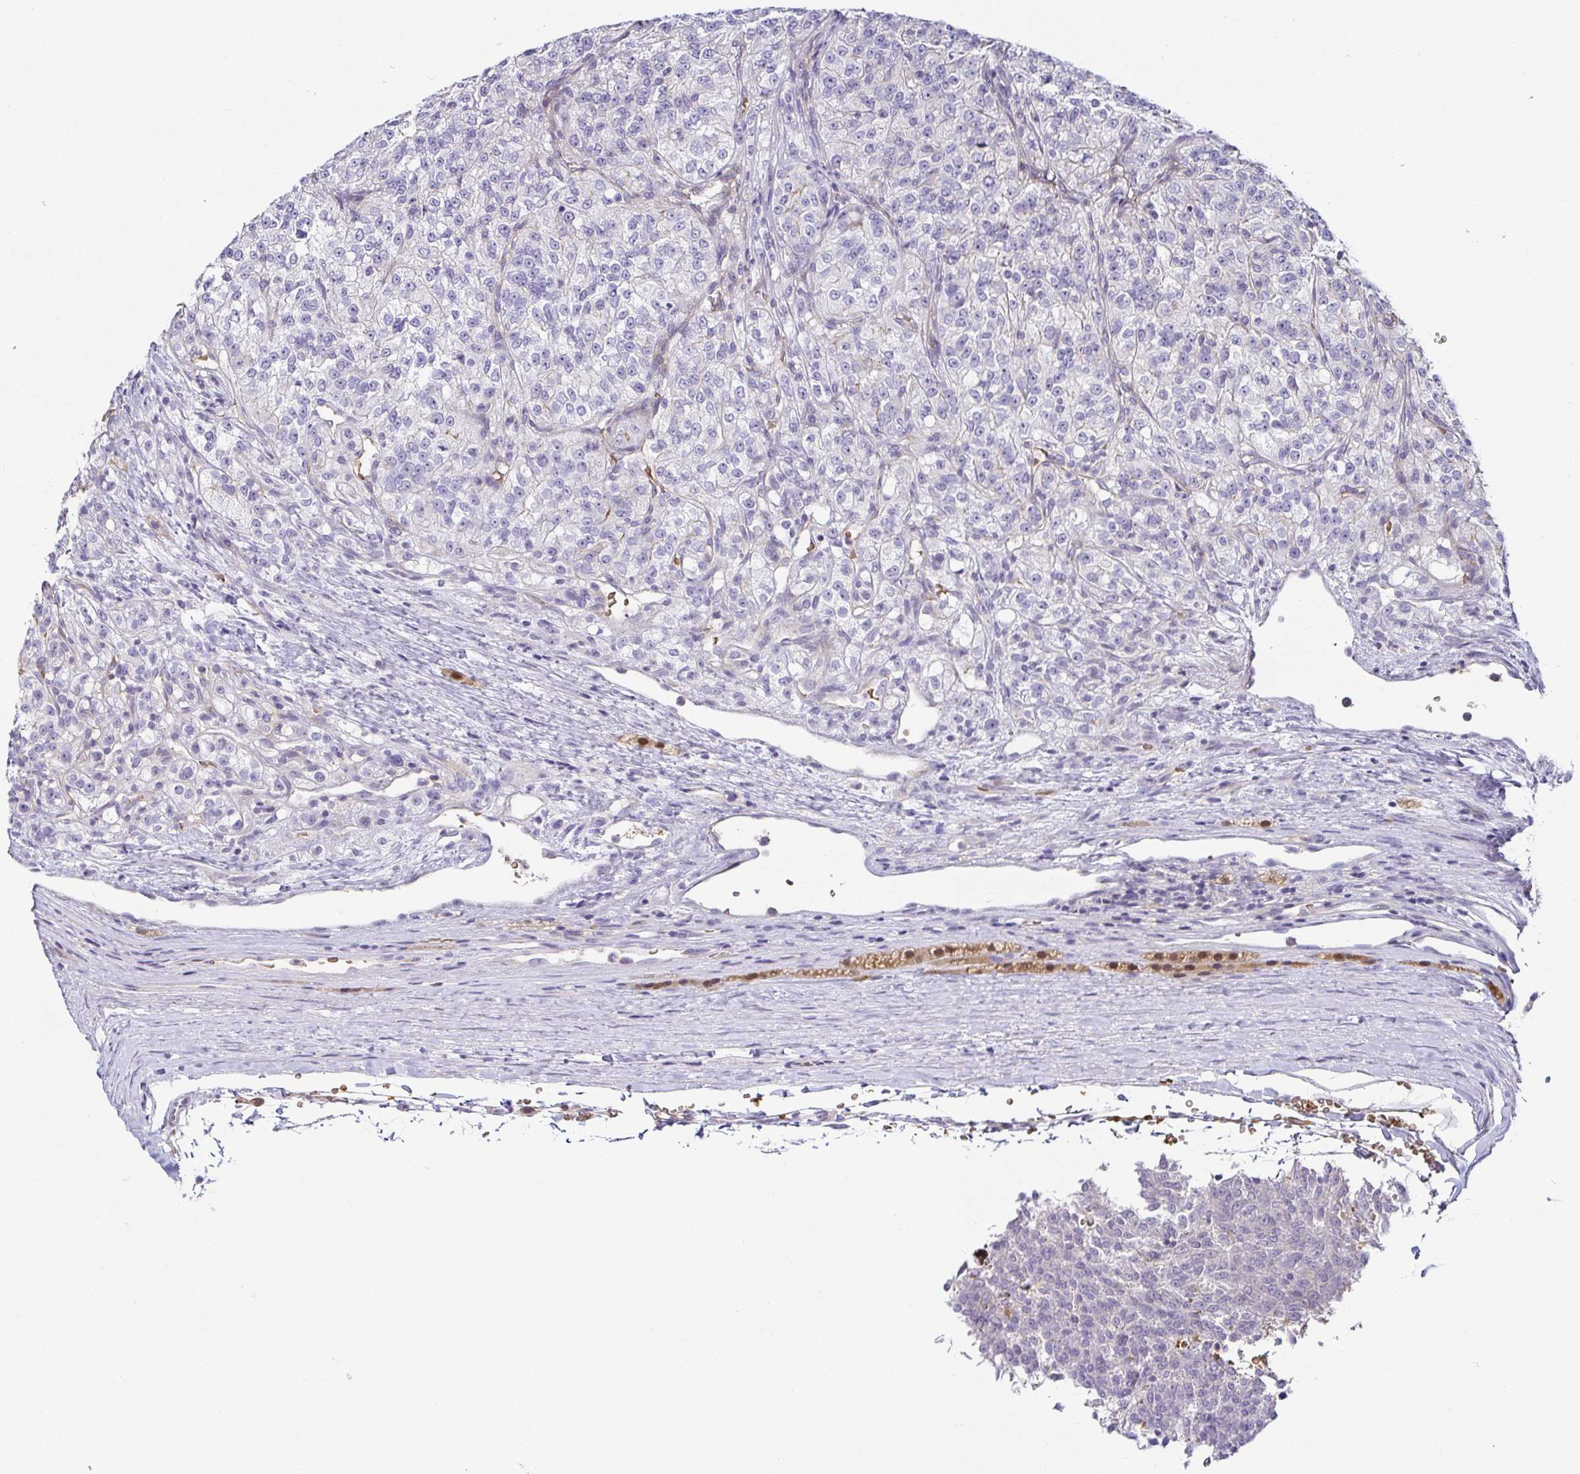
{"staining": {"intensity": "negative", "quantity": "none", "location": "none"}, "tissue": "renal cancer", "cell_type": "Tumor cells", "image_type": "cancer", "snomed": [{"axis": "morphology", "description": "Adenocarcinoma, NOS"}, {"axis": "topography", "description": "Kidney"}], "caption": "Tumor cells are negative for protein expression in human renal cancer (adenocarcinoma).", "gene": "FAM162B", "patient": {"sex": "female", "age": 63}}